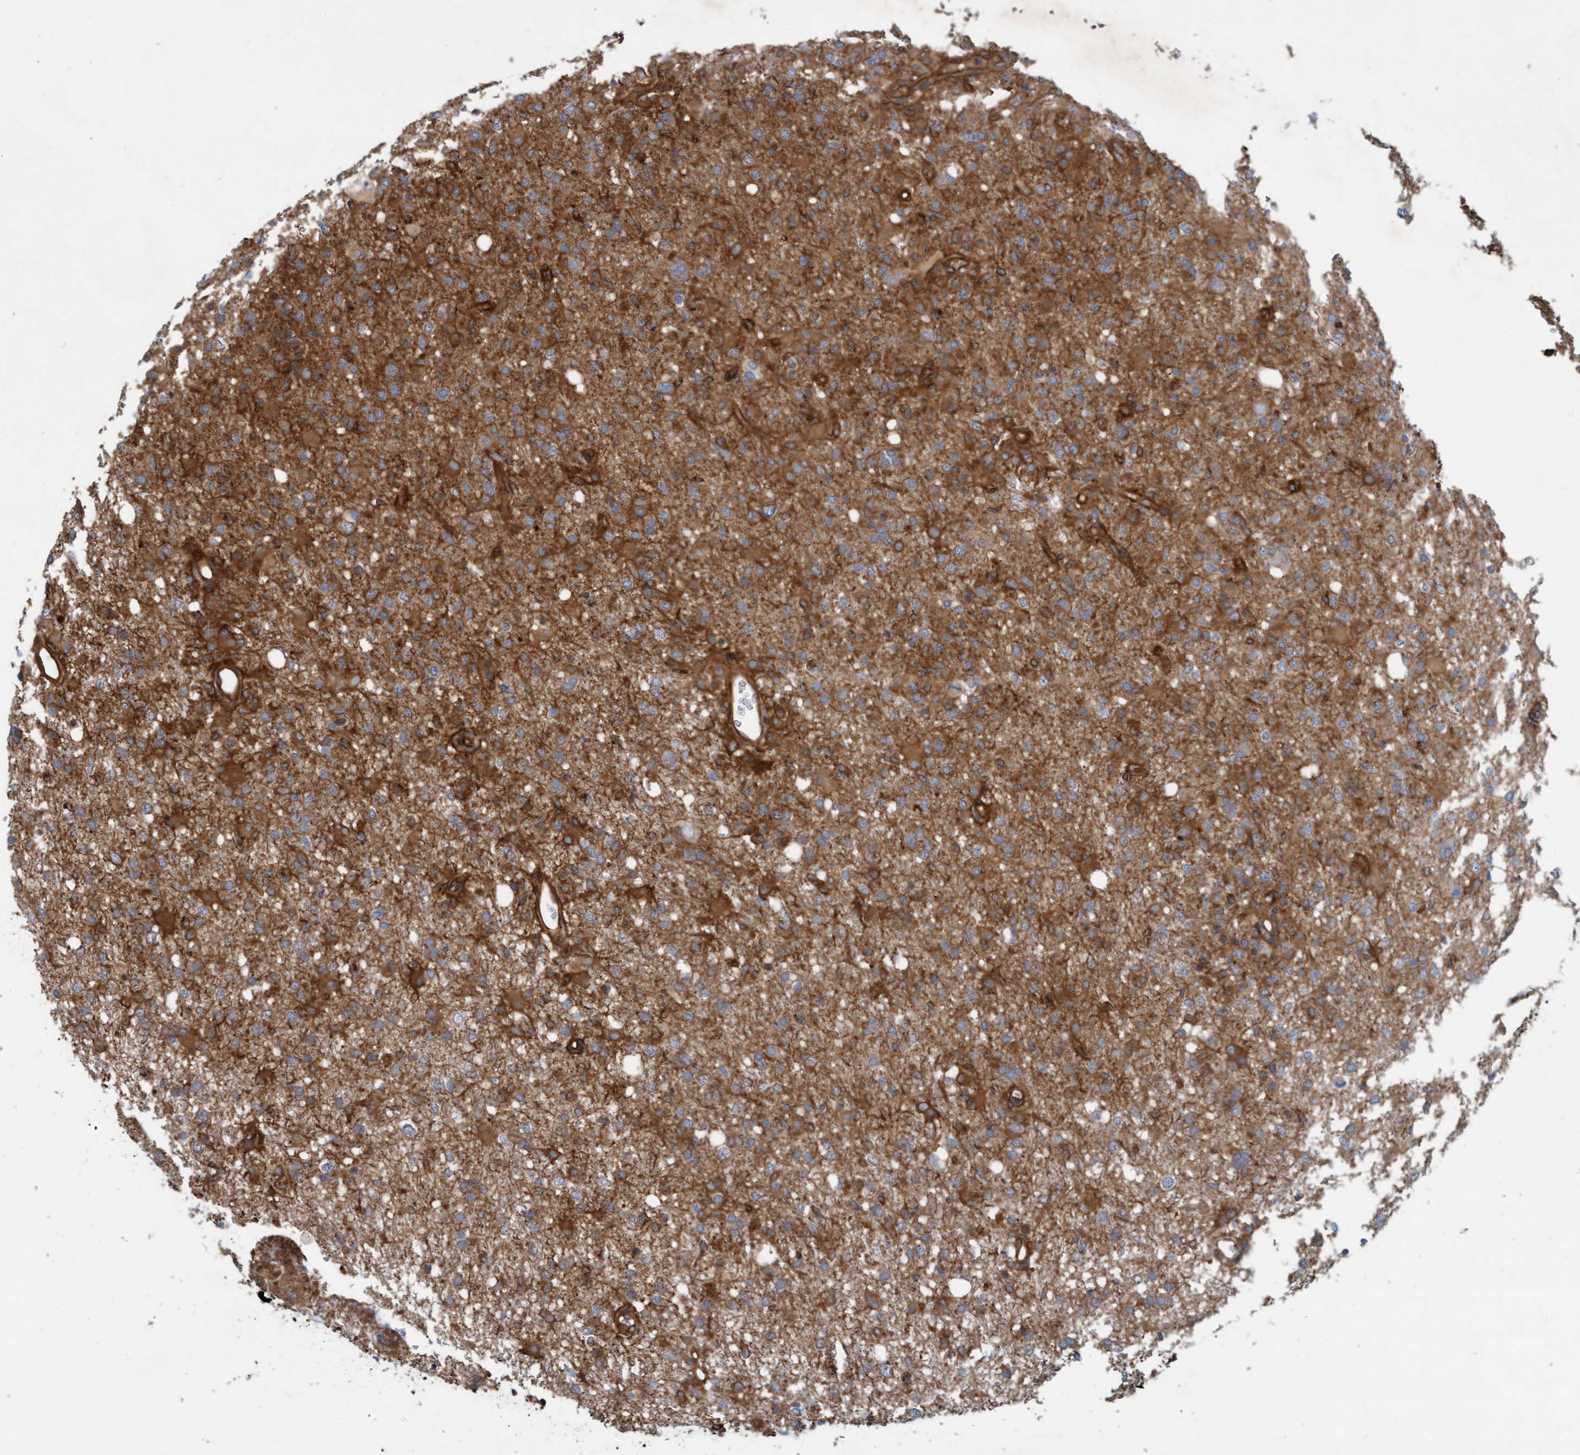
{"staining": {"intensity": "moderate", "quantity": ">75%", "location": "cytoplasmic/membranous"}, "tissue": "glioma", "cell_type": "Tumor cells", "image_type": "cancer", "snomed": [{"axis": "morphology", "description": "Glioma, malignant, High grade"}, {"axis": "topography", "description": "Brain"}], "caption": "Moderate cytoplasmic/membranous protein expression is seen in about >75% of tumor cells in malignant high-grade glioma.", "gene": "ERAL1", "patient": {"sex": "female", "age": 57}}